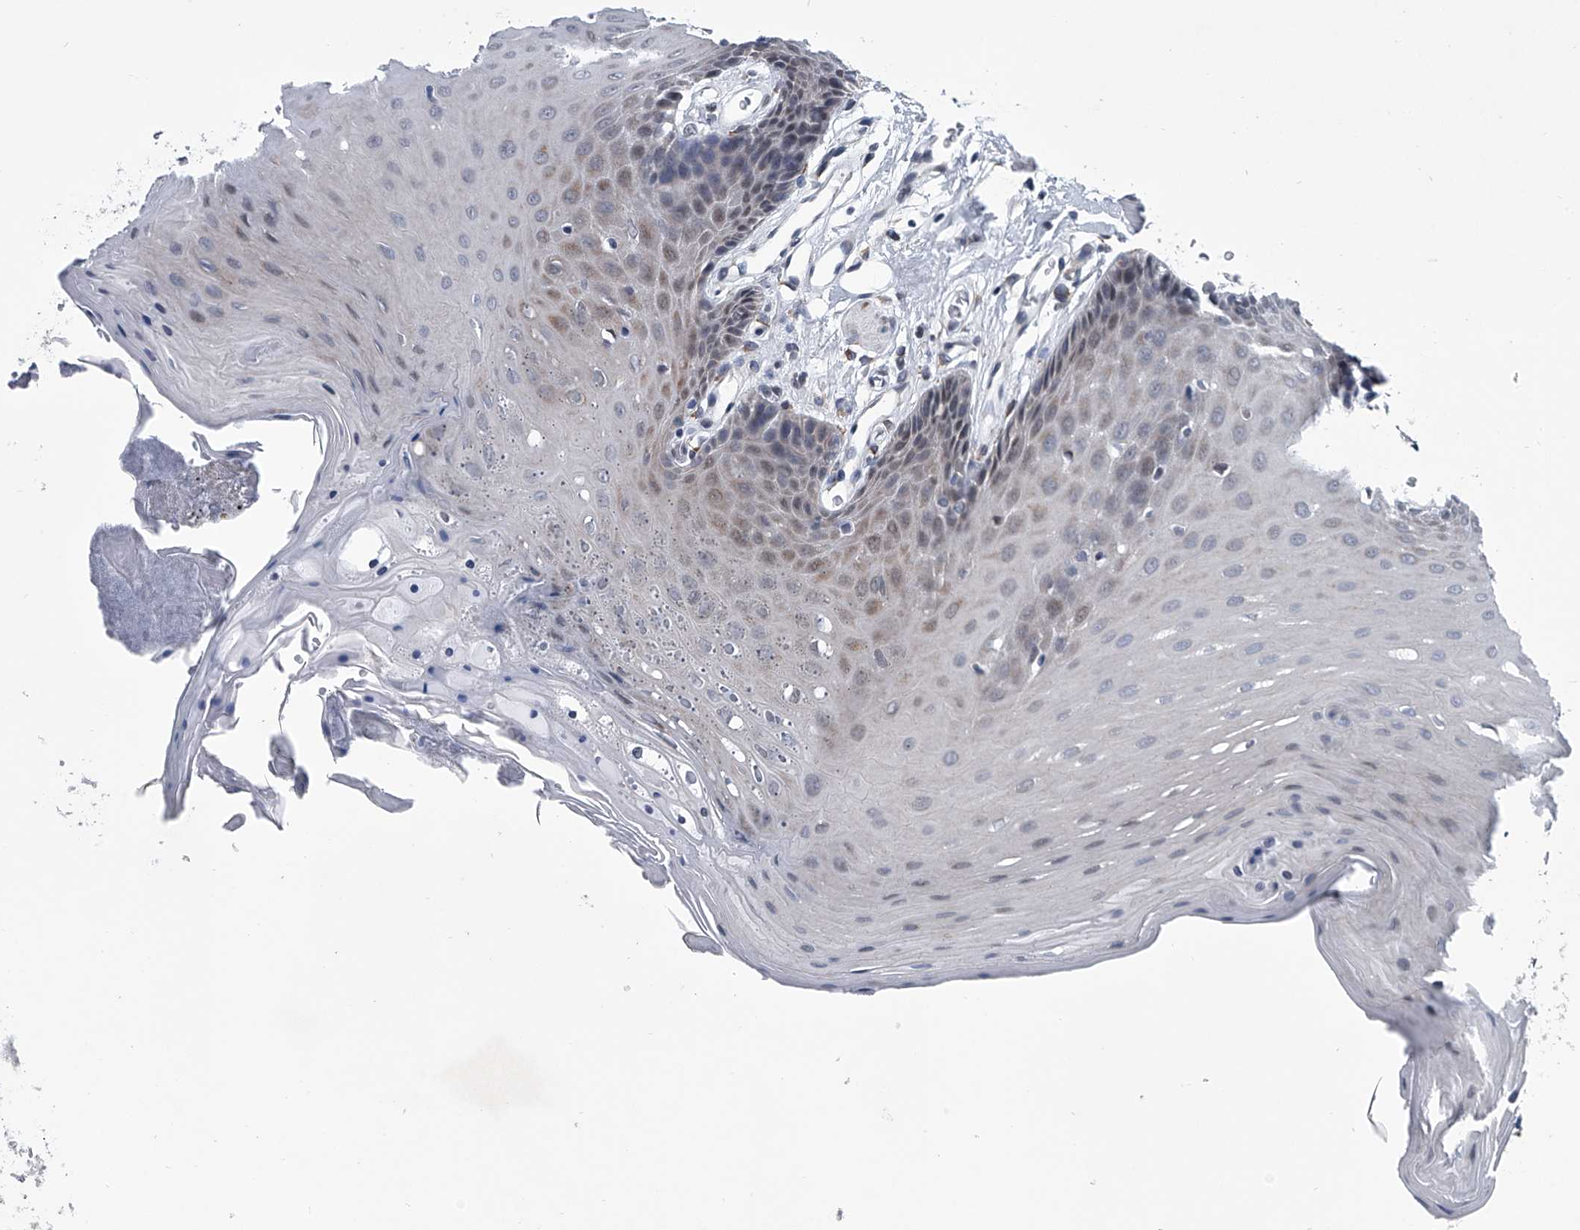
{"staining": {"intensity": "weak", "quantity": "<25%", "location": "cytoplasmic/membranous"}, "tissue": "oral mucosa", "cell_type": "Squamous epithelial cells", "image_type": "normal", "snomed": [{"axis": "morphology", "description": "Normal tissue, NOS"}, {"axis": "morphology", "description": "Squamous cell carcinoma, NOS"}, {"axis": "topography", "description": "Skeletal muscle"}, {"axis": "topography", "description": "Oral tissue"}, {"axis": "topography", "description": "Salivary gland"}, {"axis": "topography", "description": "Head-Neck"}], "caption": "Squamous epithelial cells are negative for brown protein staining in benign oral mucosa. (Immunohistochemistry (ihc), brightfield microscopy, high magnification).", "gene": "PPP2R5D", "patient": {"sex": "male", "age": 54}}